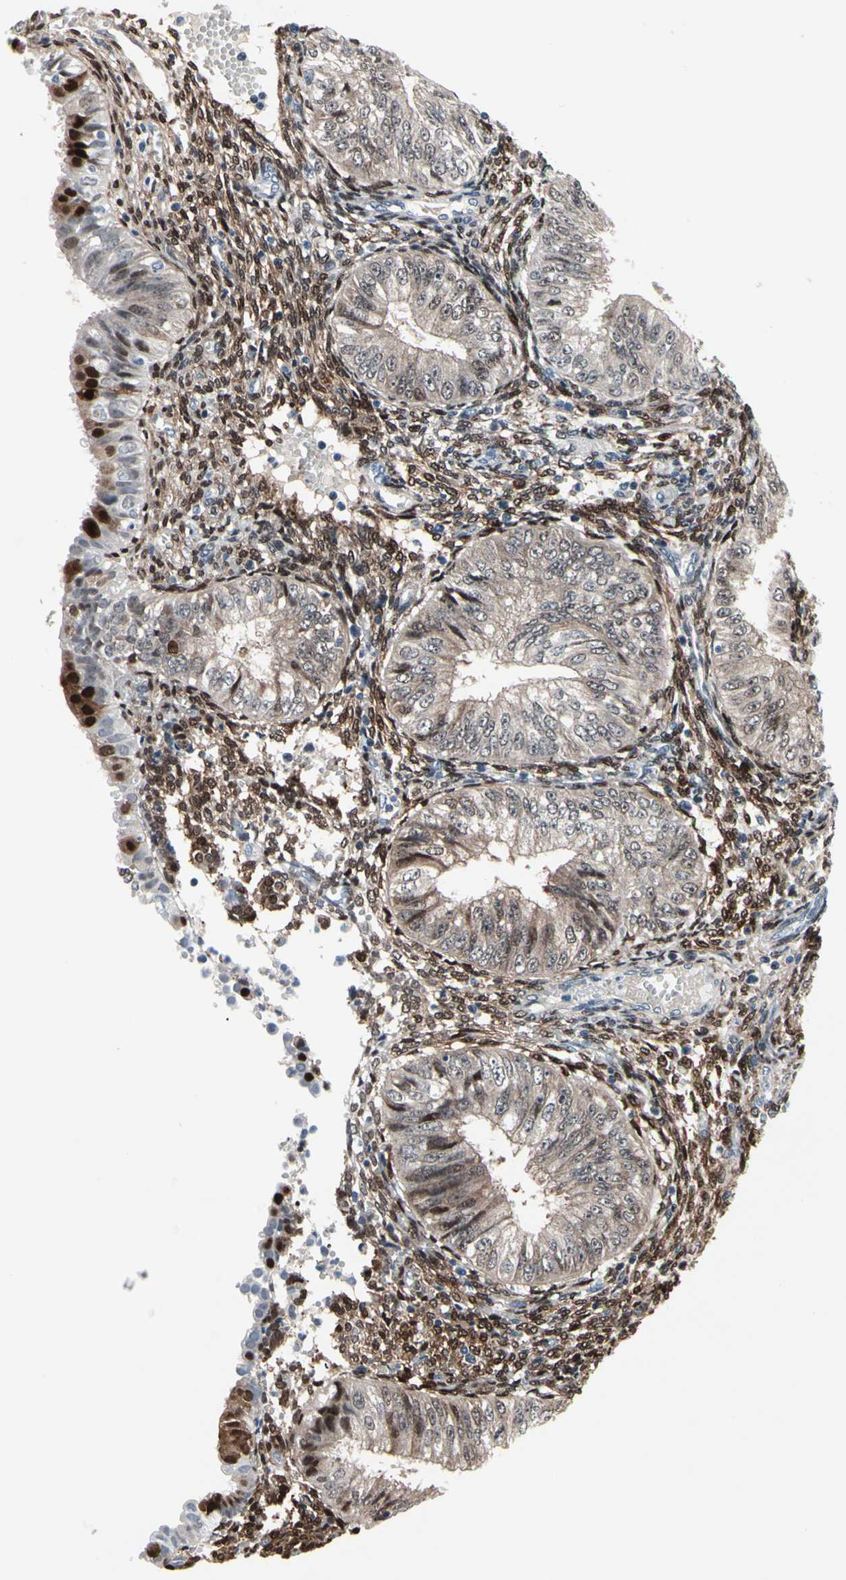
{"staining": {"intensity": "strong", "quantity": "<25%", "location": "cytoplasmic/membranous,nuclear"}, "tissue": "endometrial cancer", "cell_type": "Tumor cells", "image_type": "cancer", "snomed": [{"axis": "morphology", "description": "Normal tissue, NOS"}, {"axis": "morphology", "description": "Adenocarcinoma, NOS"}, {"axis": "topography", "description": "Endometrium"}], "caption": "Protein staining exhibits strong cytoplasmic/membranous and nuclear staining in approximately <25% of tumor cells in endometrial adenocarcinoma.", "gene": "TXN", "patient": {"sex": "female", "age": 53}}